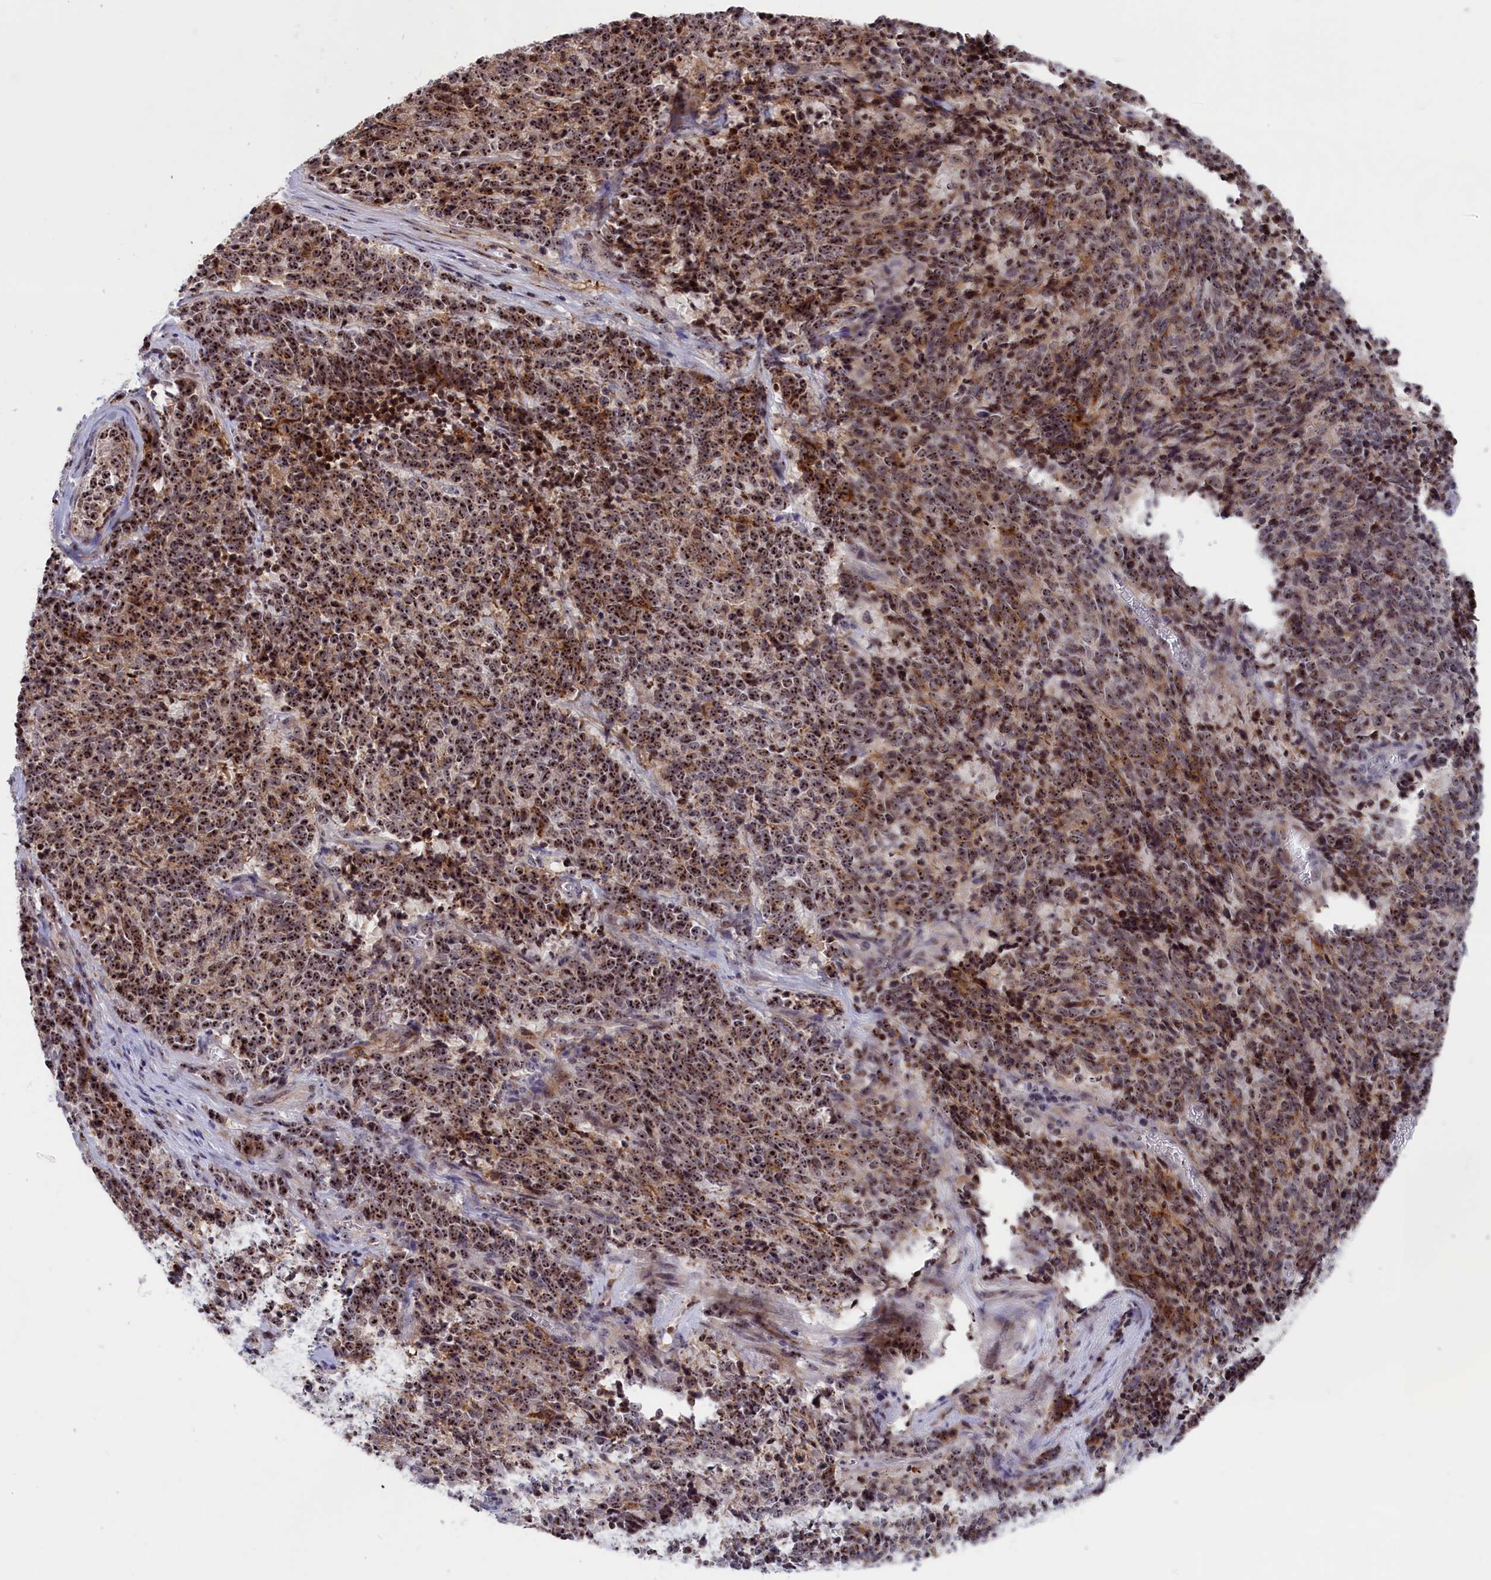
{"staining": {"intensity": "strong", "quantity": ">75%", "location": "nuclear"}, "tissue": "cervical cancer", "cell_type": "Tumor cells", "image_type": "cancer", "snomed": [{"axis": "morphology", "description": "Squamous cell carcinoma, NOS"}, {"axis": "topography", "description": "Cervix"}], "caption": "High-power microscopy captured an immunohistochemistry (IHC) photomicrograph of cervical cancer (squamous cell carcinoma), revealing strong nuclear expression in about >75% of tumor cells. The protein of interest is shown in brown color, while the nuclei are stained blue.", "gene": "PPAN", "patient": {"sex": "female", "age": 29}}